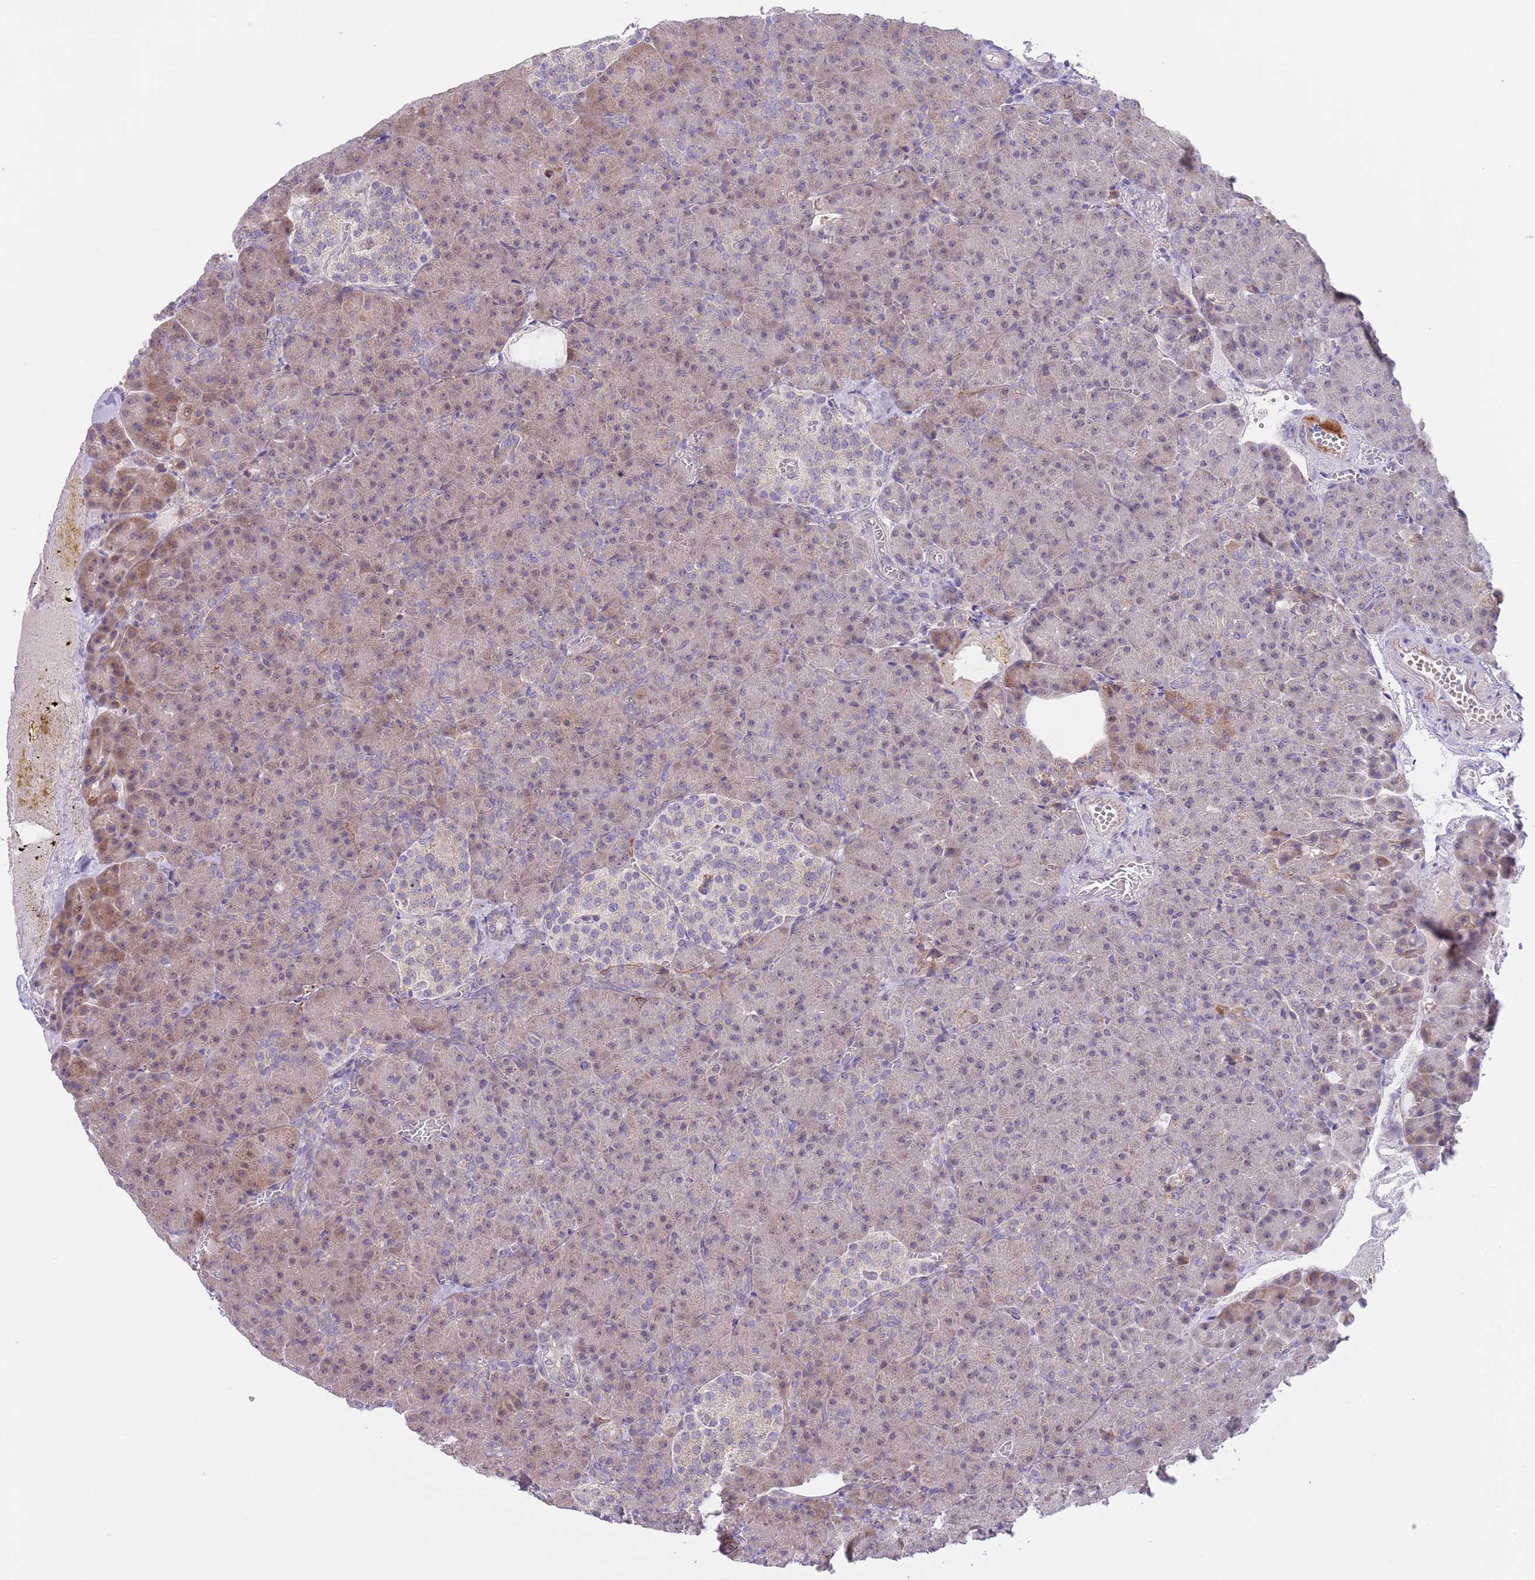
{"staining": {"intensity": "moderate", "quantity": ">75%", "location": "cytoplasmic/membranous,nuclear"}, "tissue": "pancreas", "cell_type": "Exocrine glandular cells", "image_type": "normal", "snomed": [{"axis": "morphology", "description": "Normal tissue, NOS"}, {"axis": "topography", "description": "Pancreas"}], "caption": "A high-resolution image shows immunohistochemistry (IHC) staining of normal pancreas, which reveals moderate cytoplasmic/membranous,nuclear staining in approximately >75% of exocrine glandular cells.", "gene": "AP1S2", "patient": {"sex": "female", "age": 74}}